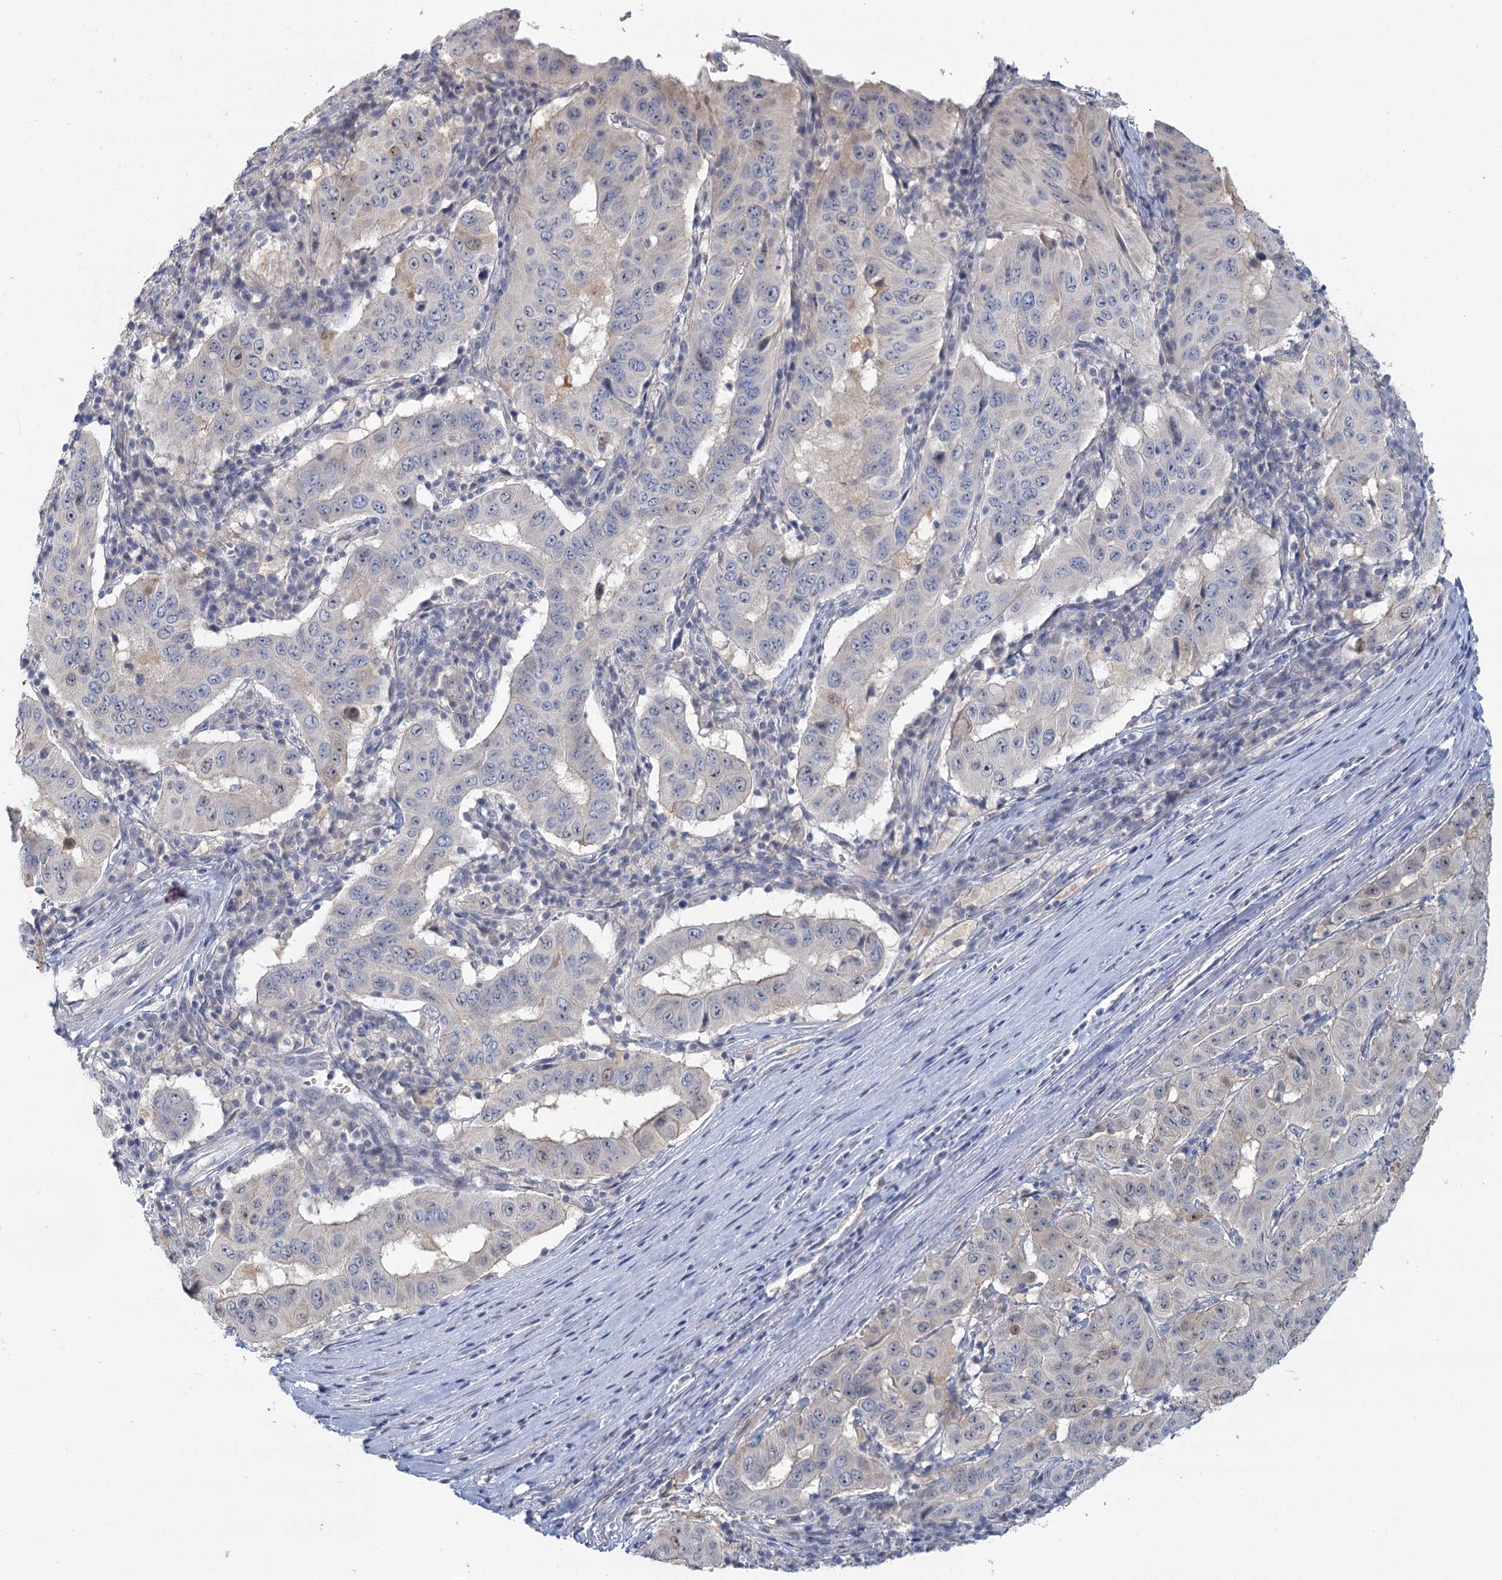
{"staining": {"intensity": "negative", "quantity": "none", "location": "none"}, "tissue": "pancreatic cancer", "cell_type": "Tumor cells", "image_type": "cancer", "snomed": [{"axis": "morphology", "description": "Adenocarcinoma, NOS"}, {"axis": "topography", "description": "Pancreas"}], "caption": "Adenocarcinoma (pancreatic) was stained to show a protein in brown. There is no significant staining in tumor cells. The staining is performed using DAB (3,3'-diaminobenzidine) brown chromogen with nuclei counter-stained in using hematoxylin.", "gene": "MYO7B", "patient": {"sex": "male", "age": 63}}